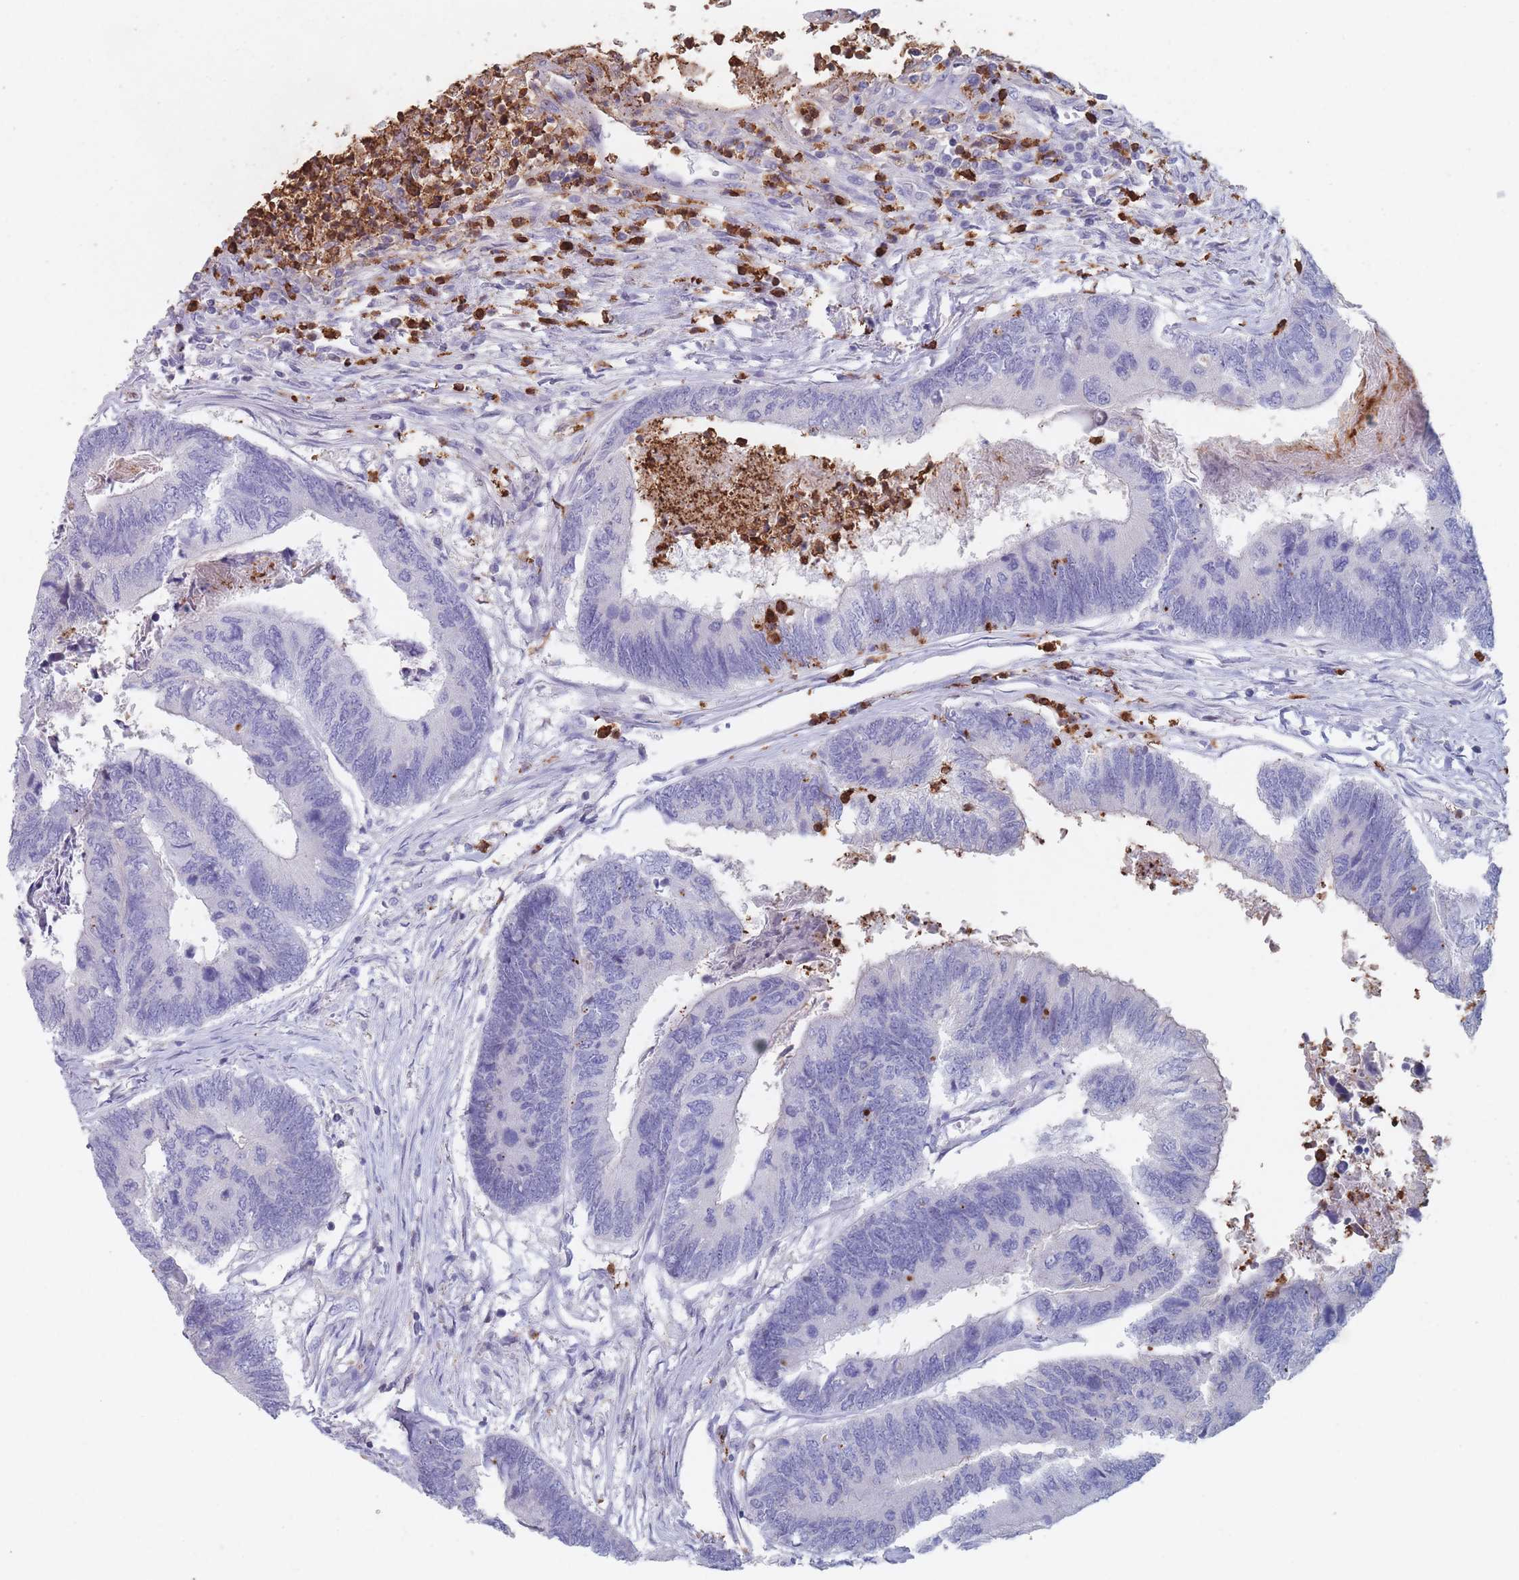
{"staining": {"intensity": "negative", "quantity": "none", "location": "none"}, "tissue": "colorectal cancer", "cell_type": "Tumor cells", "image_type": "cancer", "snomed": [{"axis": "morphology", "description": "Adenocarcinoma, NOS"}, {"axis": "topography", "description": "Colon"}], "caption": "High magnification brightfield microscopy of colorectal cancer stained with DAB (3,3'-diaminobenzidine) (brown) and counterstained with hematoxylin (blue): tumor cells show no significant positivity.", "gene": "ATP1A3", "patient": {"sex": "female", "age": 67}}